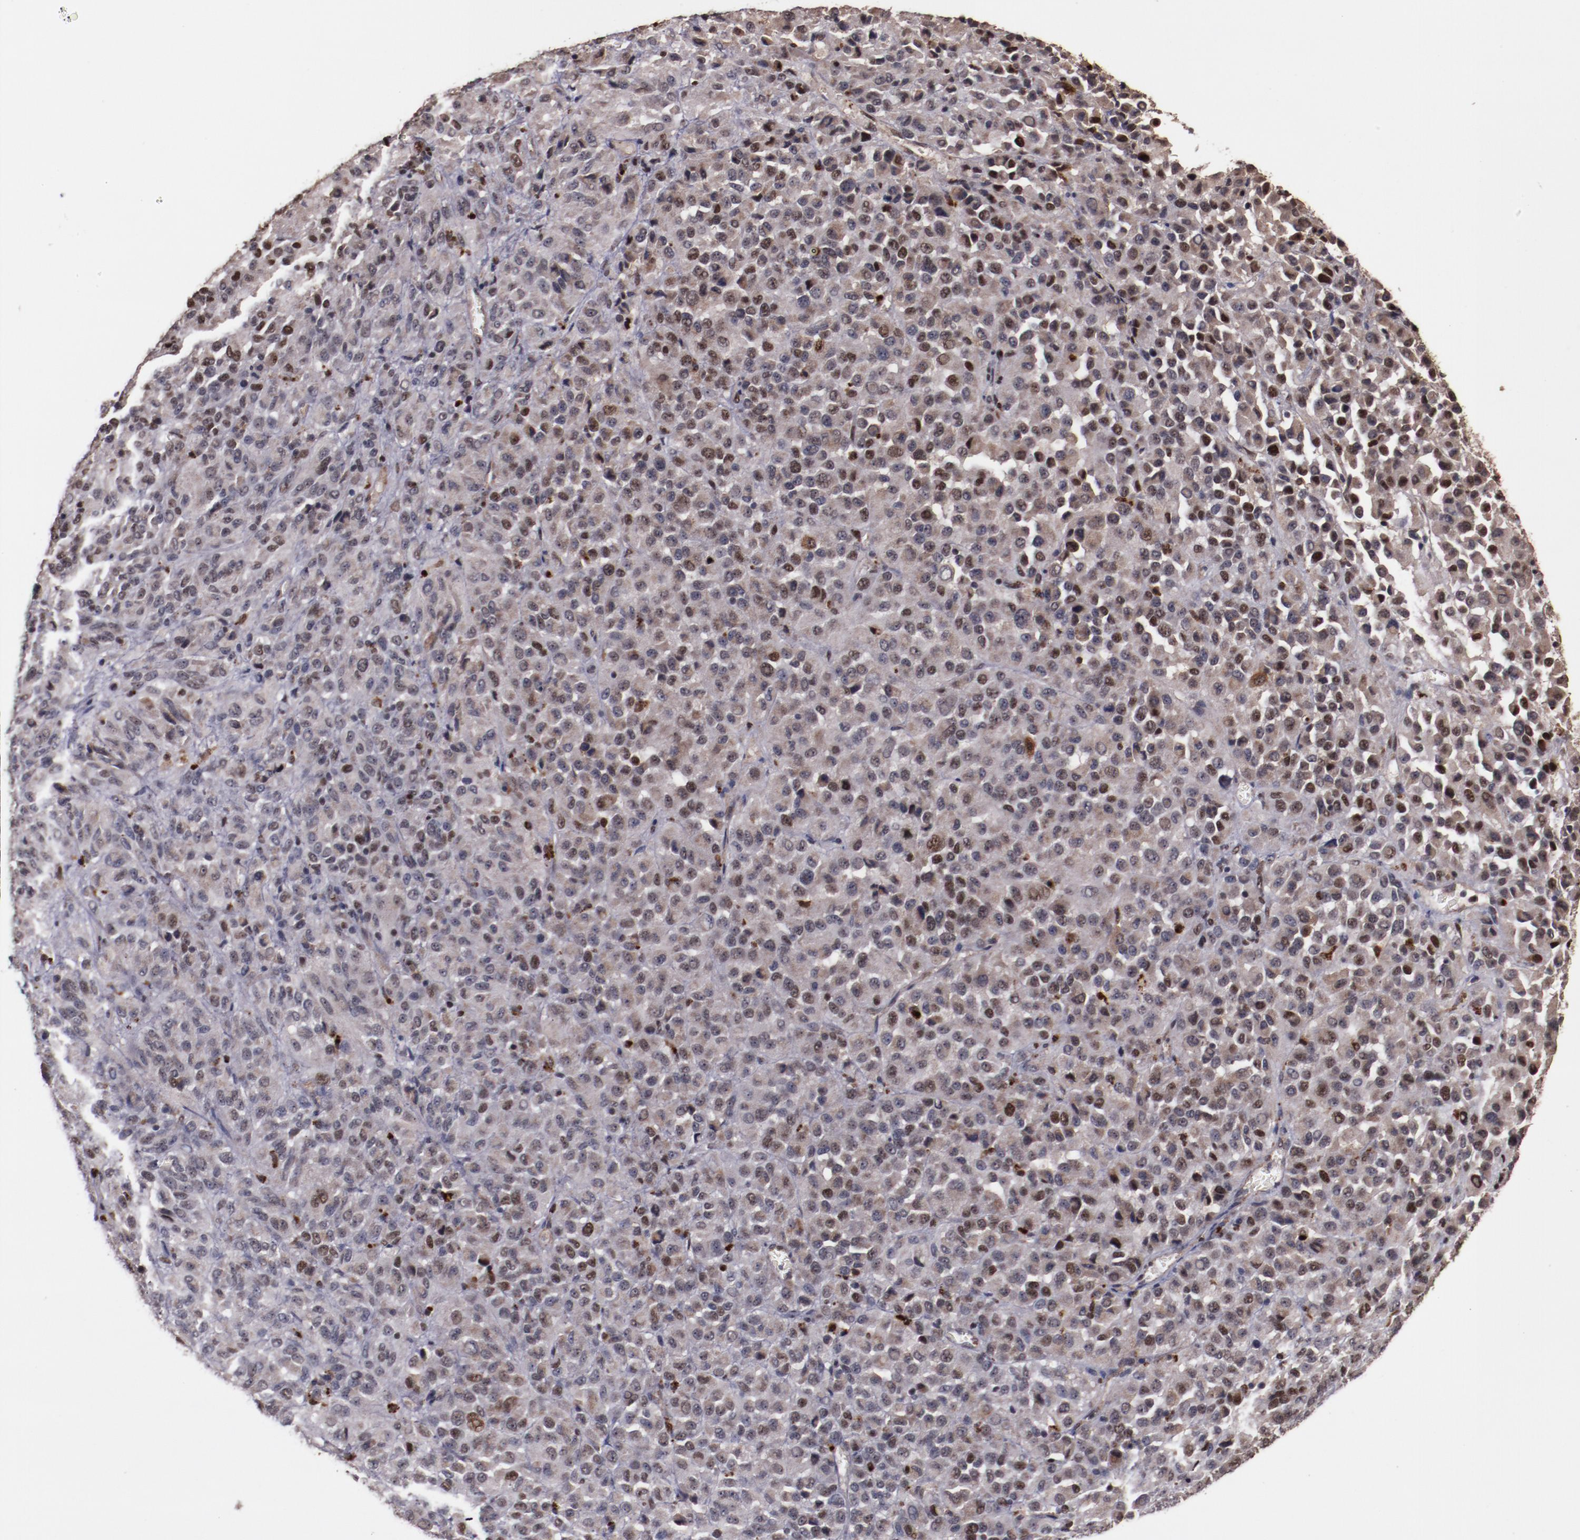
{"staining": {"intensity": "moderate", "quantity": "25%-75%", "location": "nuclear"}, "tissue": "melanoma", "cell_type": "Tumor cells", "image_type": "cancer", "snomed": [{"axis": "morphology", "description": "Malignant melanoma, Metastatic site"}, {"axis": "topography", "description": "Lung"}], "caption": "Melanoma stained with a protein marker displays moderate staining in tumor cells.", "gene": "CHEK2", "patient": {"sex": "male", "age": 64}}